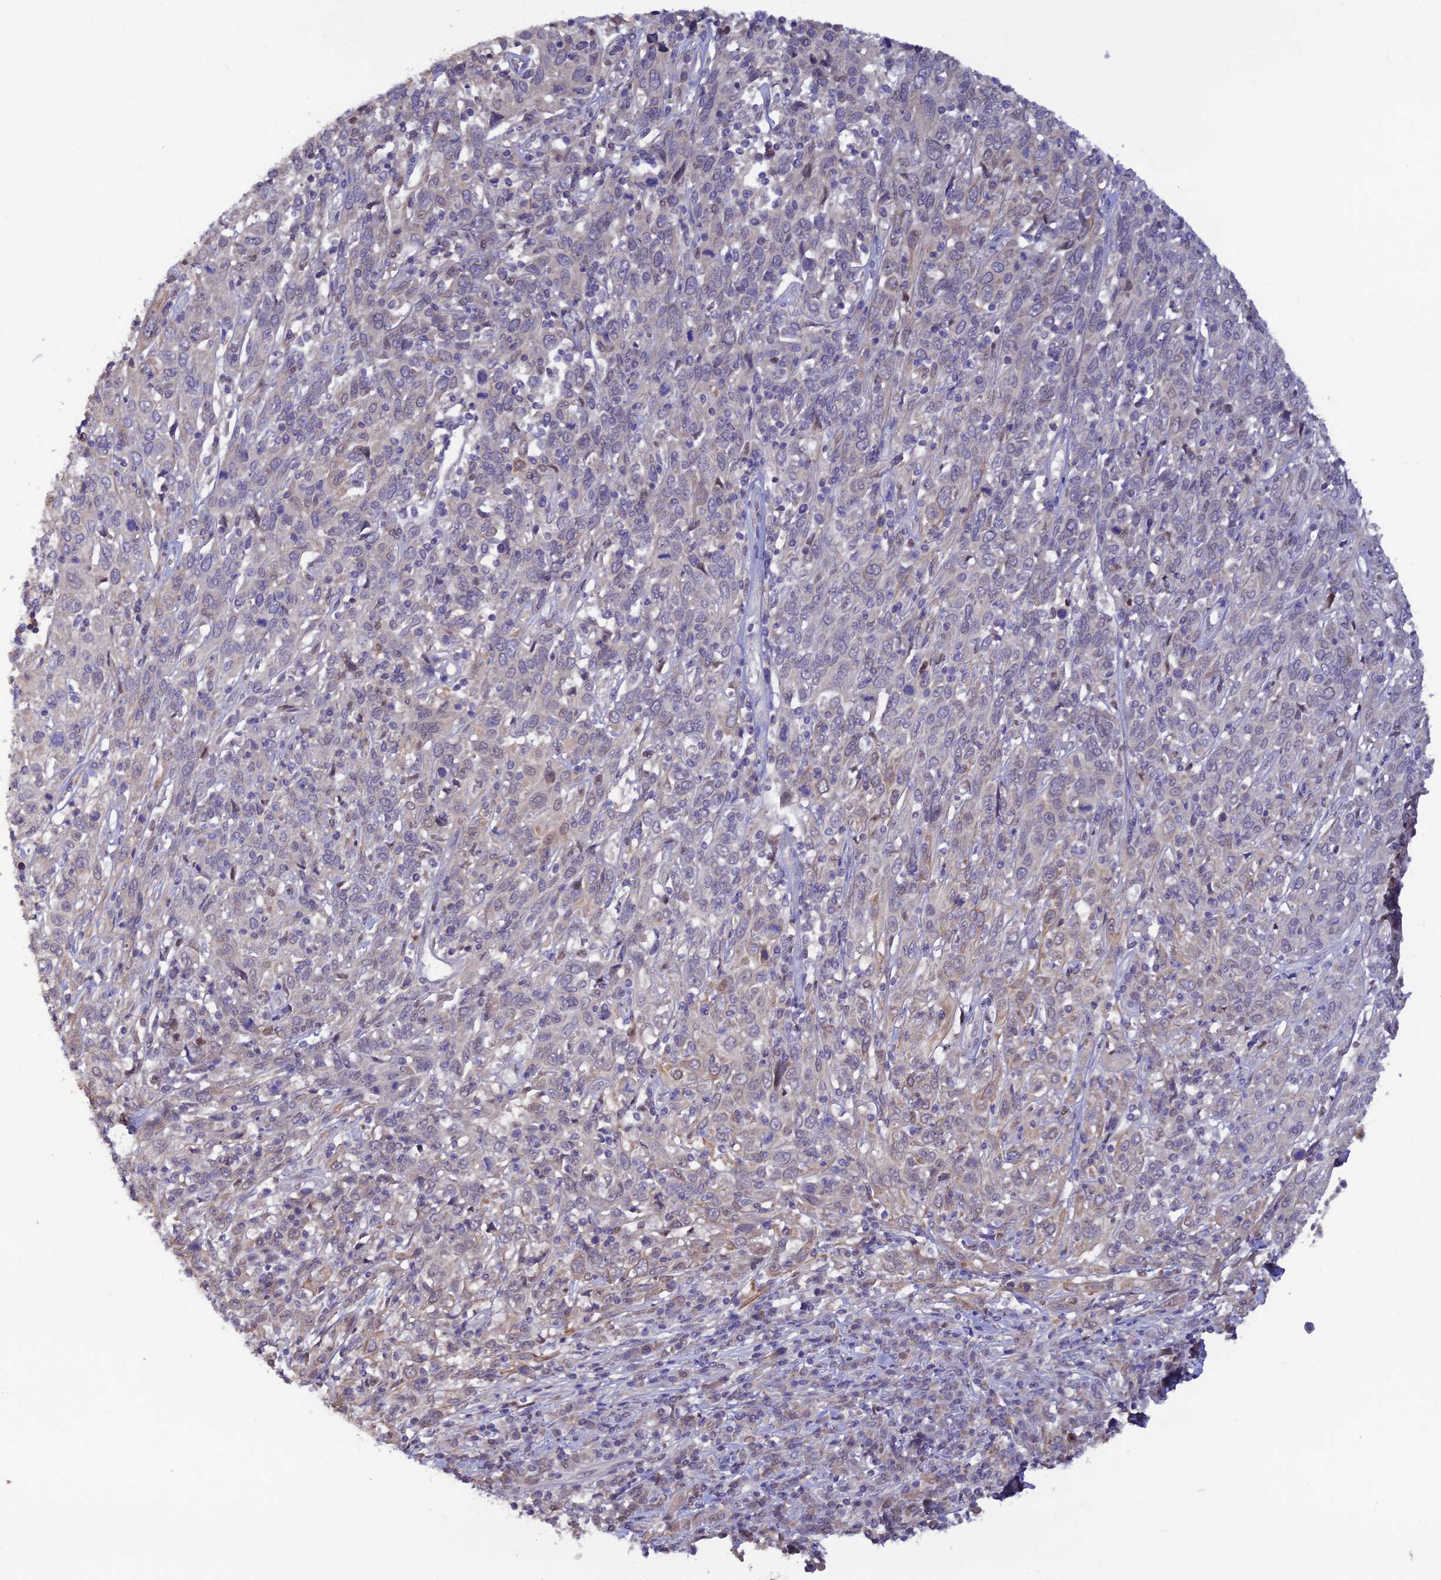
{"staining": {"intensity": "moderate", "quantity": "<25%", "location": "cytoplasmic/membranous"}, "tissue": "cervical cancer", "cell_type": "Tumor cells", "image_type": "cancer", "snomed": [{"axis": "morphology", "description": "Squamous cell carcinoma, NOS"}, {"axis": "topography", "description": "Cervix"}], "caption": "An image of human squamous cell carcinoma (cervical) stained for a protein exhibits moderate cytoplasmic/membranous brown staining in tumor cells. (Stains: DAB (3,3'-diaminobenzidine) in brown, nuclei in blue, Microscopy: brightfield microscopy at high magnification).", "gene": "FASTKD5", "patient": {"sex": "female", "age": 46}}